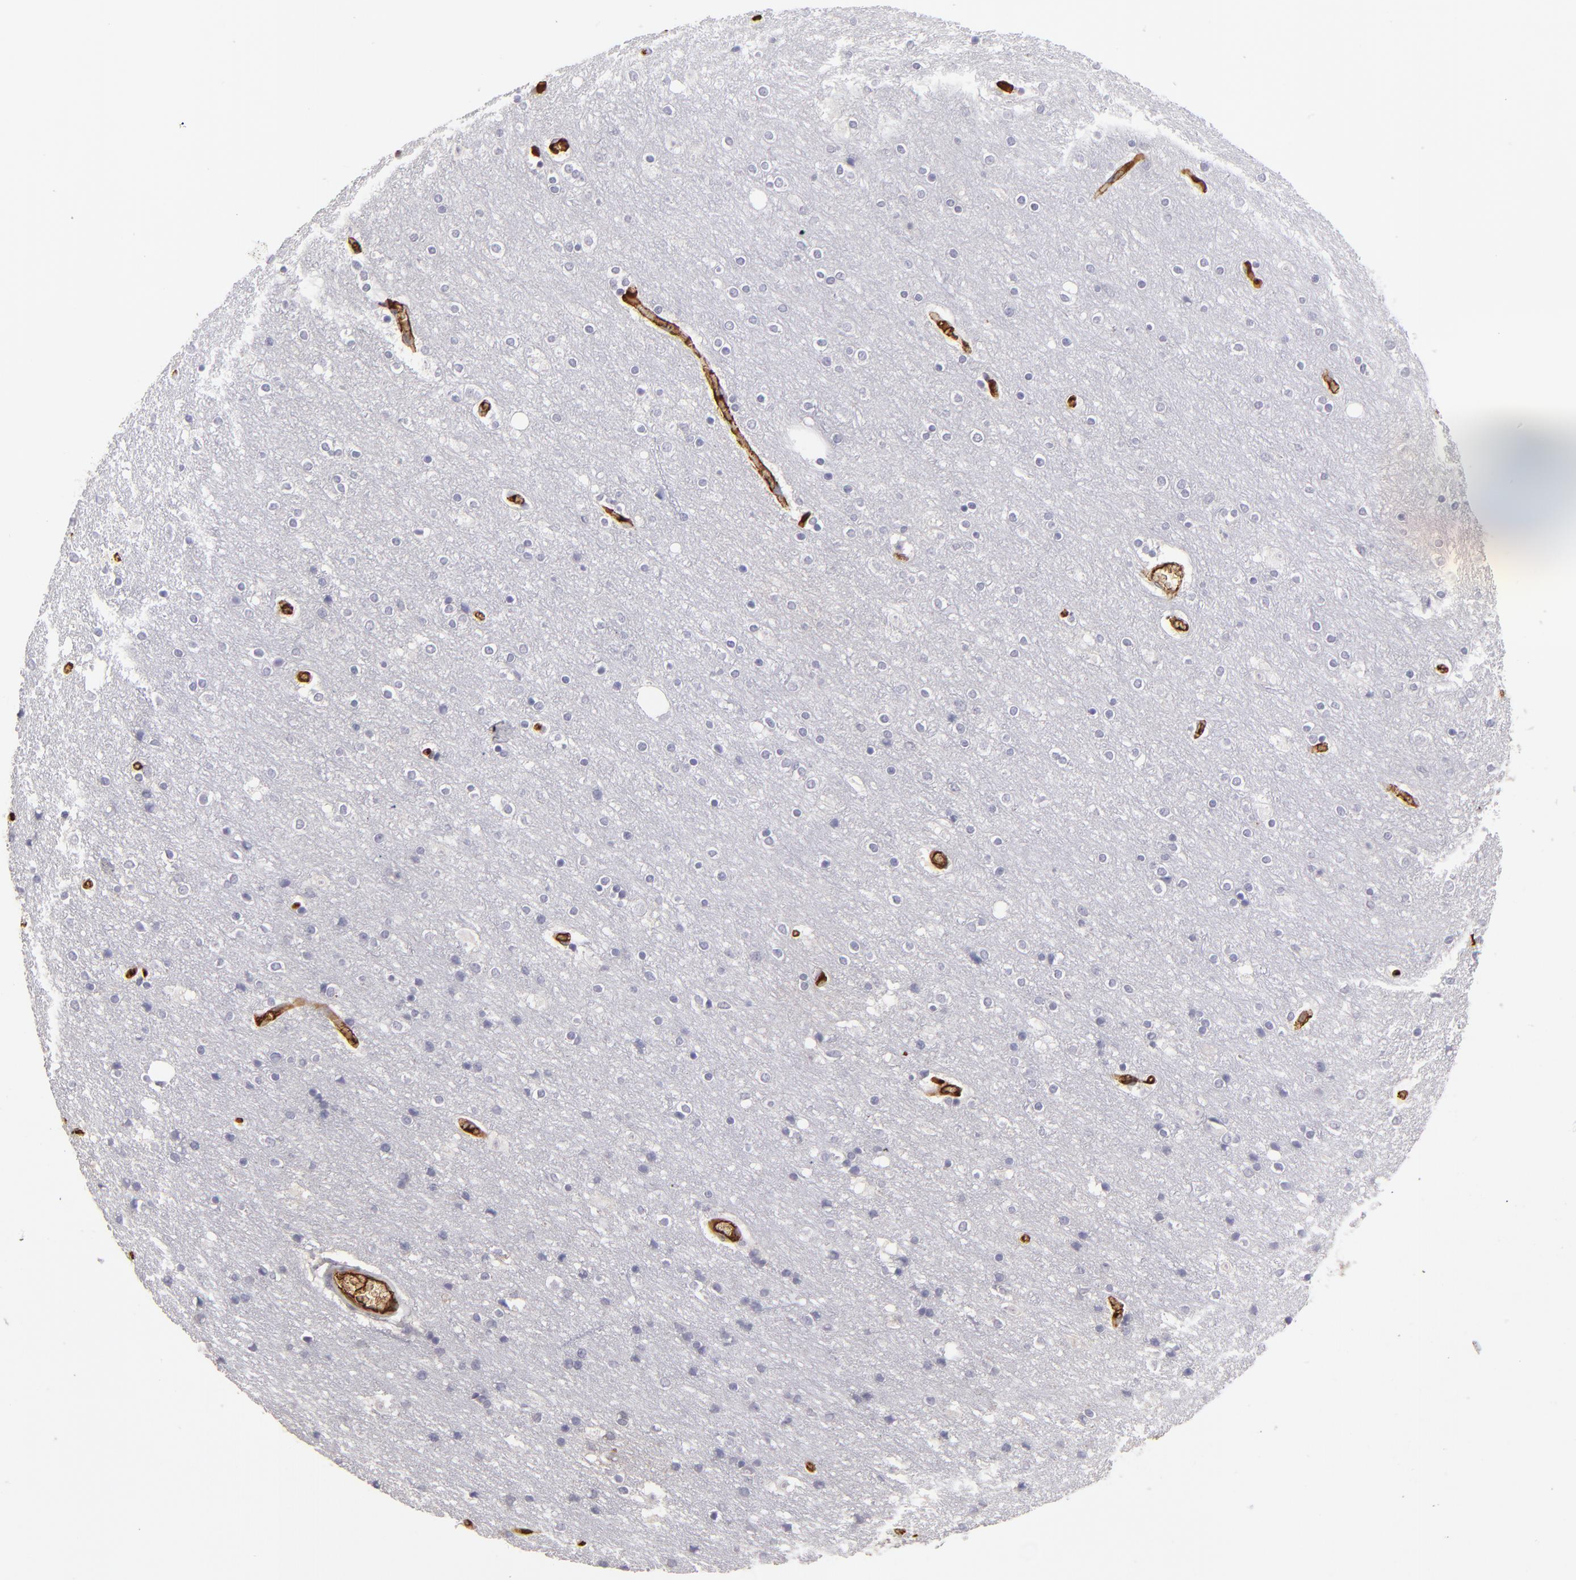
{"staining": {"intensity": "strong", "quantity": ">75%", "location": "cytoplasmic/membranous"}, "tissue": "cerebral cortex", "cell_type": "Endothelial cells", "image_type": "normal", "snomed": [{"axis": "morphology", "description": "Normal tissue, NOS"}, {"axis": "topography", "description": "Cerebral cortex"}], "caption": "Immunohistochemical staining of unremarkable cerebral cortex displays strong cytoplasmic/membranous protein positivity in about >75% of endothelial cells.", "gene": "ABCC4", "patient": {"sex": "female", "age": 54}}